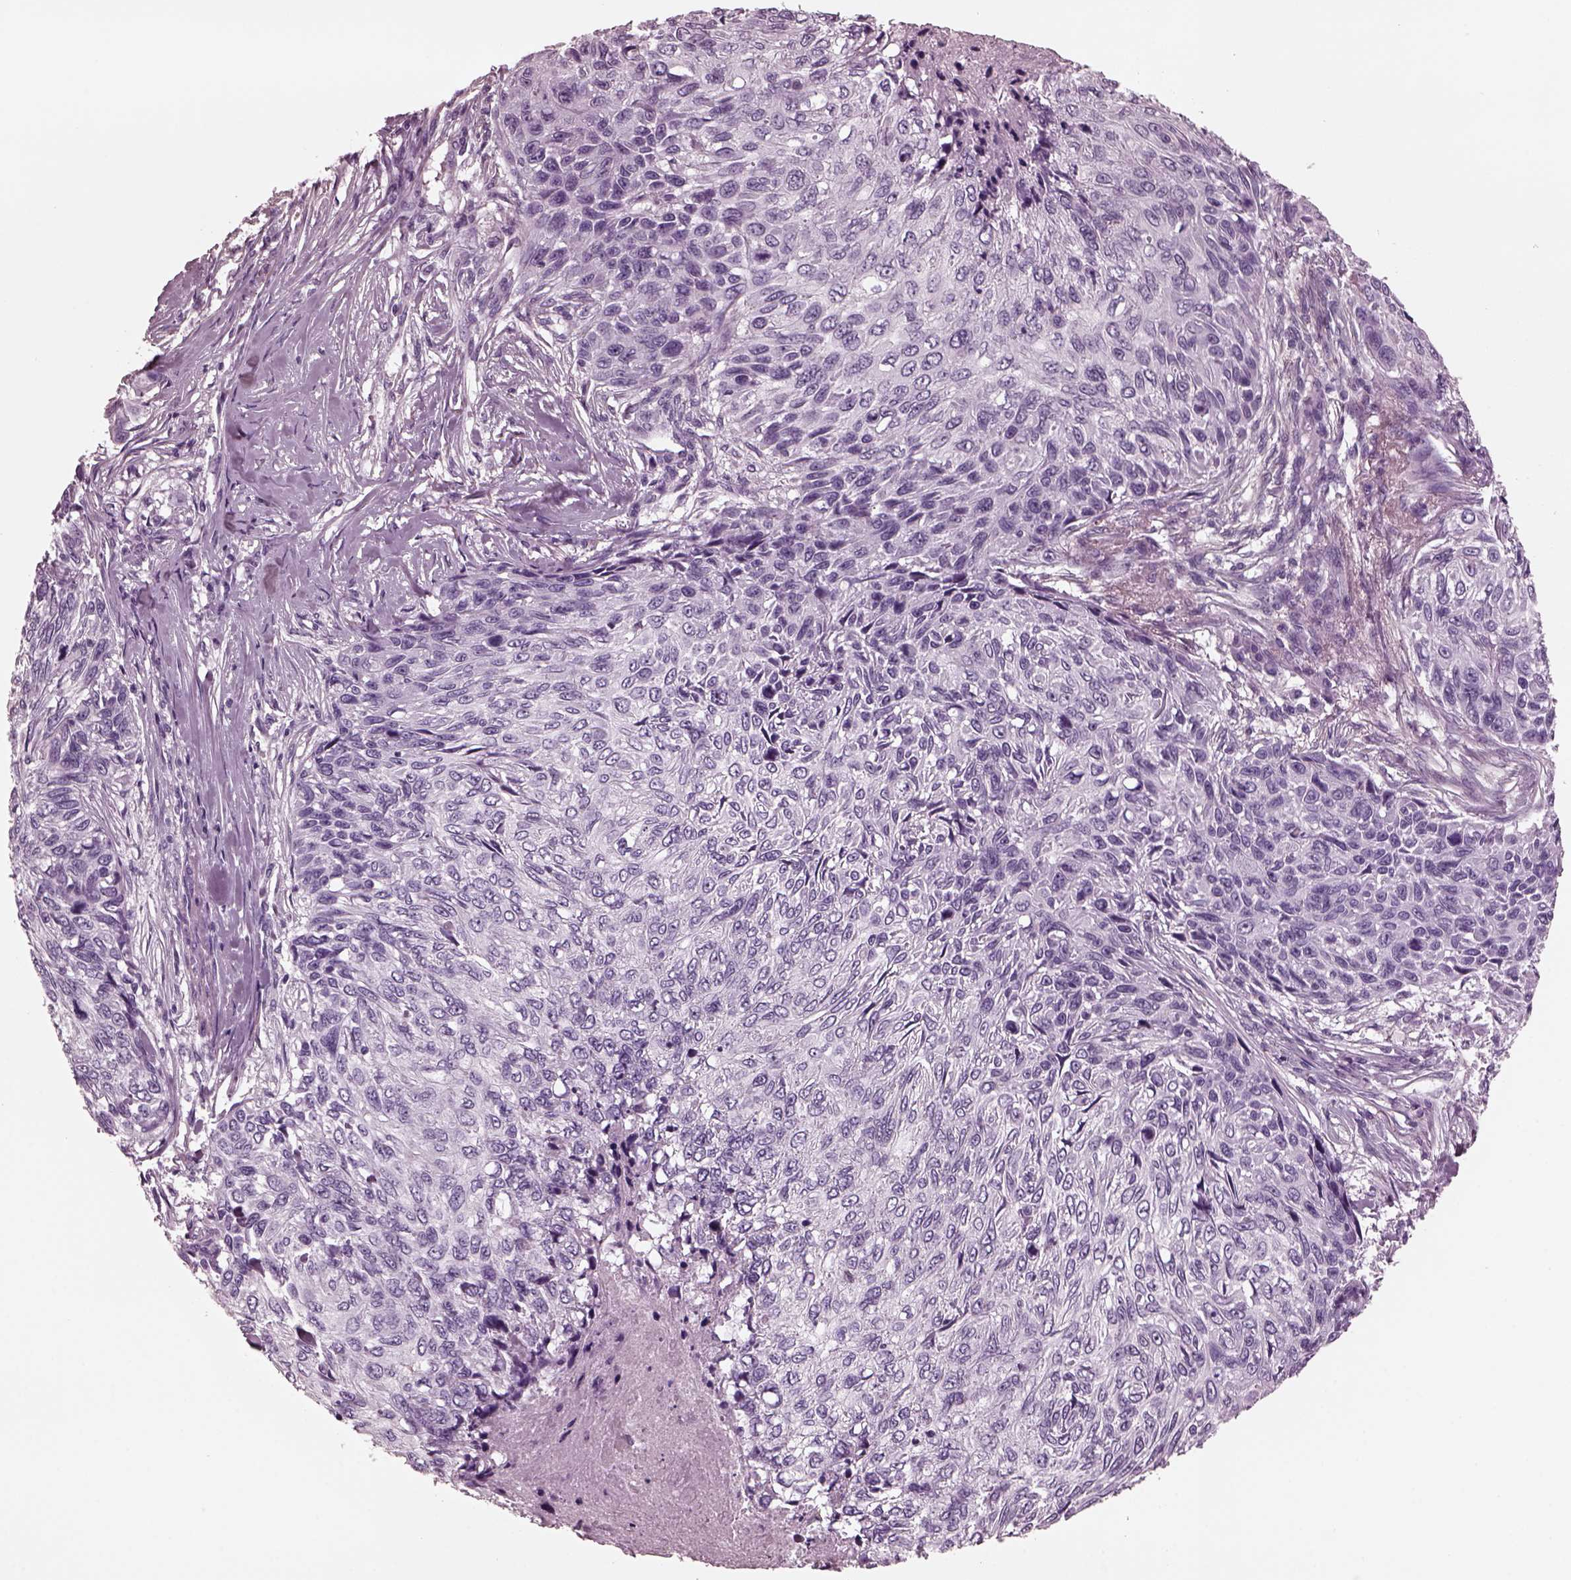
{"staining": {"intensity": "negative", "quantity": "none", "location": "none"}, "tissue": "skin cancer", "cell_type": "Tumor cells", "image_type": "cancer", "snomed": [{"axis": "morphology", "description": "Squamous cell carcinoma, NOS"}, {"axis": "topography", "description": "Skin"}], "caption": "Skin cancer was stained to show a protein in brown. There is no significant positivity in tumor cells.", "gene": "CGA", "patient": {"sex": "male", "age": 92}}